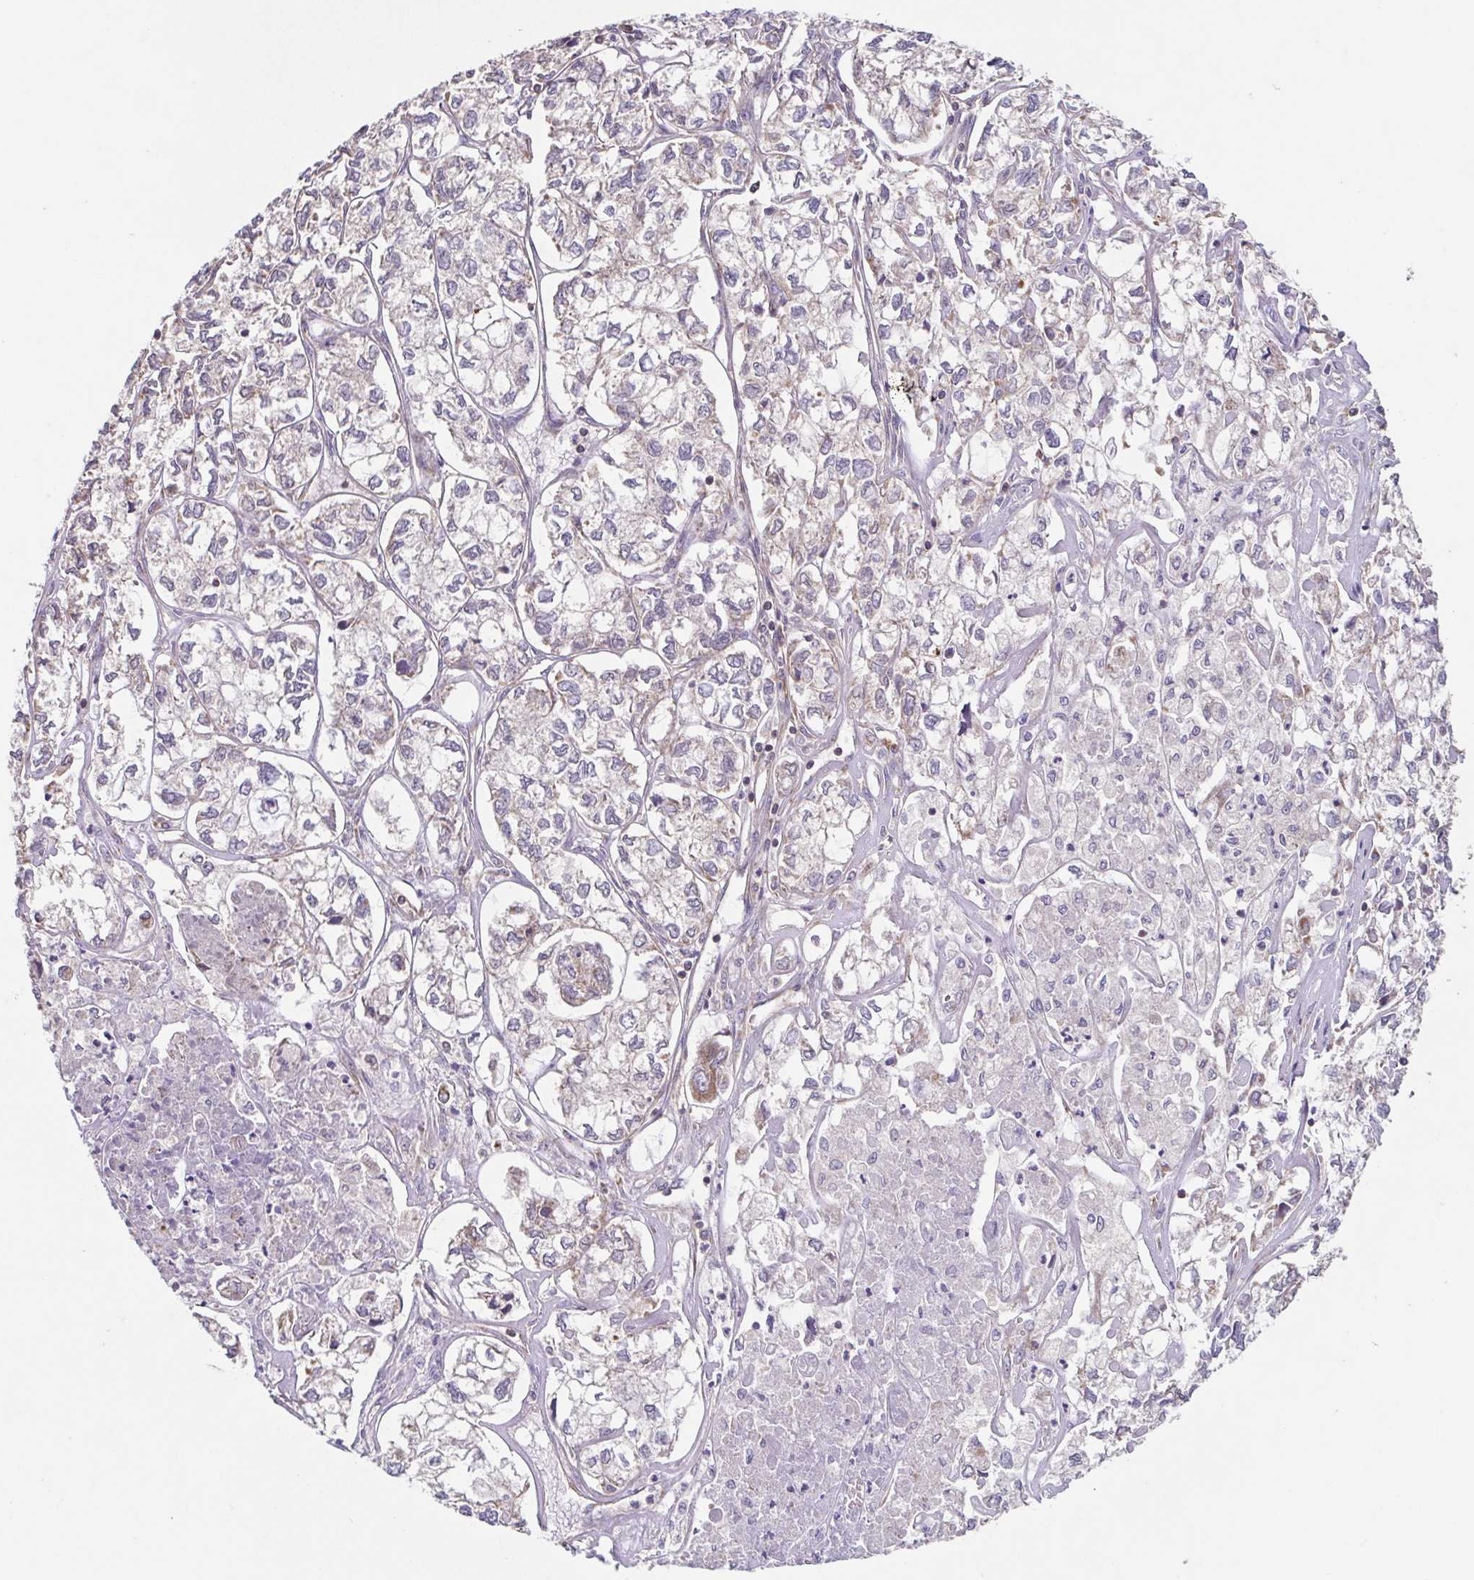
{"staining": {"intensity": "negative", "quantity": "none", "location": "none"}, "tissue": "ovarian cancer", "cell_type": "Tumor cells", "image_type": "cancer", "snomed": [{"axis": "morphology", "description": "Carcinoma, endometroid"}, {"axis": "topography", "description": "Ovary"}], "caption": "Ovarian cancer (endometroid carcinoma) stained for a protein using immunohistochemistry (IHC) shows no expression tumor cells.", "gene": "DIP2B", "patient": {"sex": "female", "age": 64}}